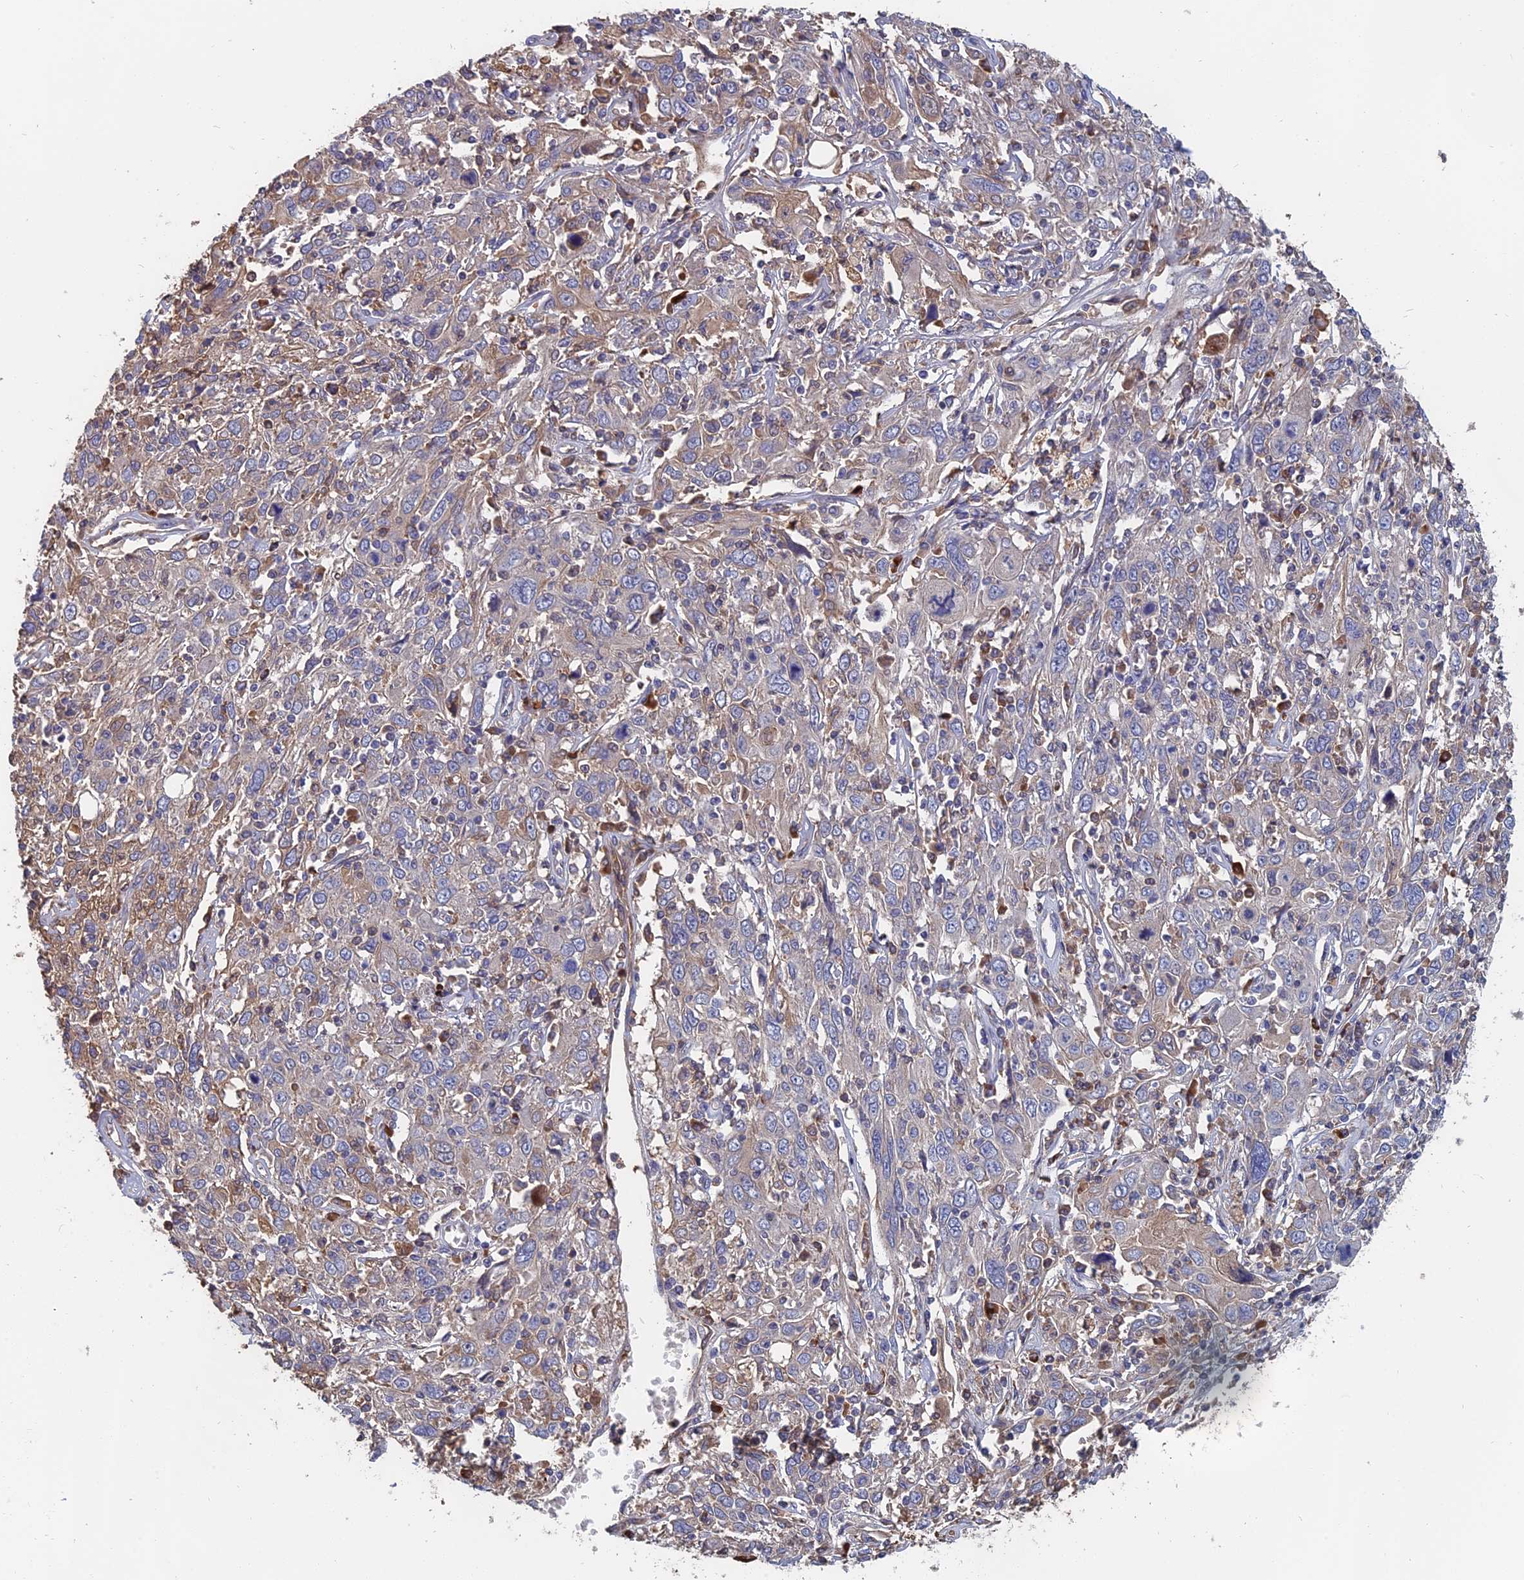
{"staining": {"intensity": "weak", "quantity": "<25%", "location": "cytoplasmic/membranous"}, "tissue": "cervical cancer", "cell_type": "Tumor cells", "image_type": "cancer", "snomed": [{"axis": "morphology", "description": "Squamous cell carcinoma, NOS"}, {"axis": "topography", "description": "Cervix"}], "caption": "Histopathology image shows no protein staining in tumor cells of cervical cancer tissue.", "gene": "SLC33A1", "patient": {"sex": "female", "age": 46}}